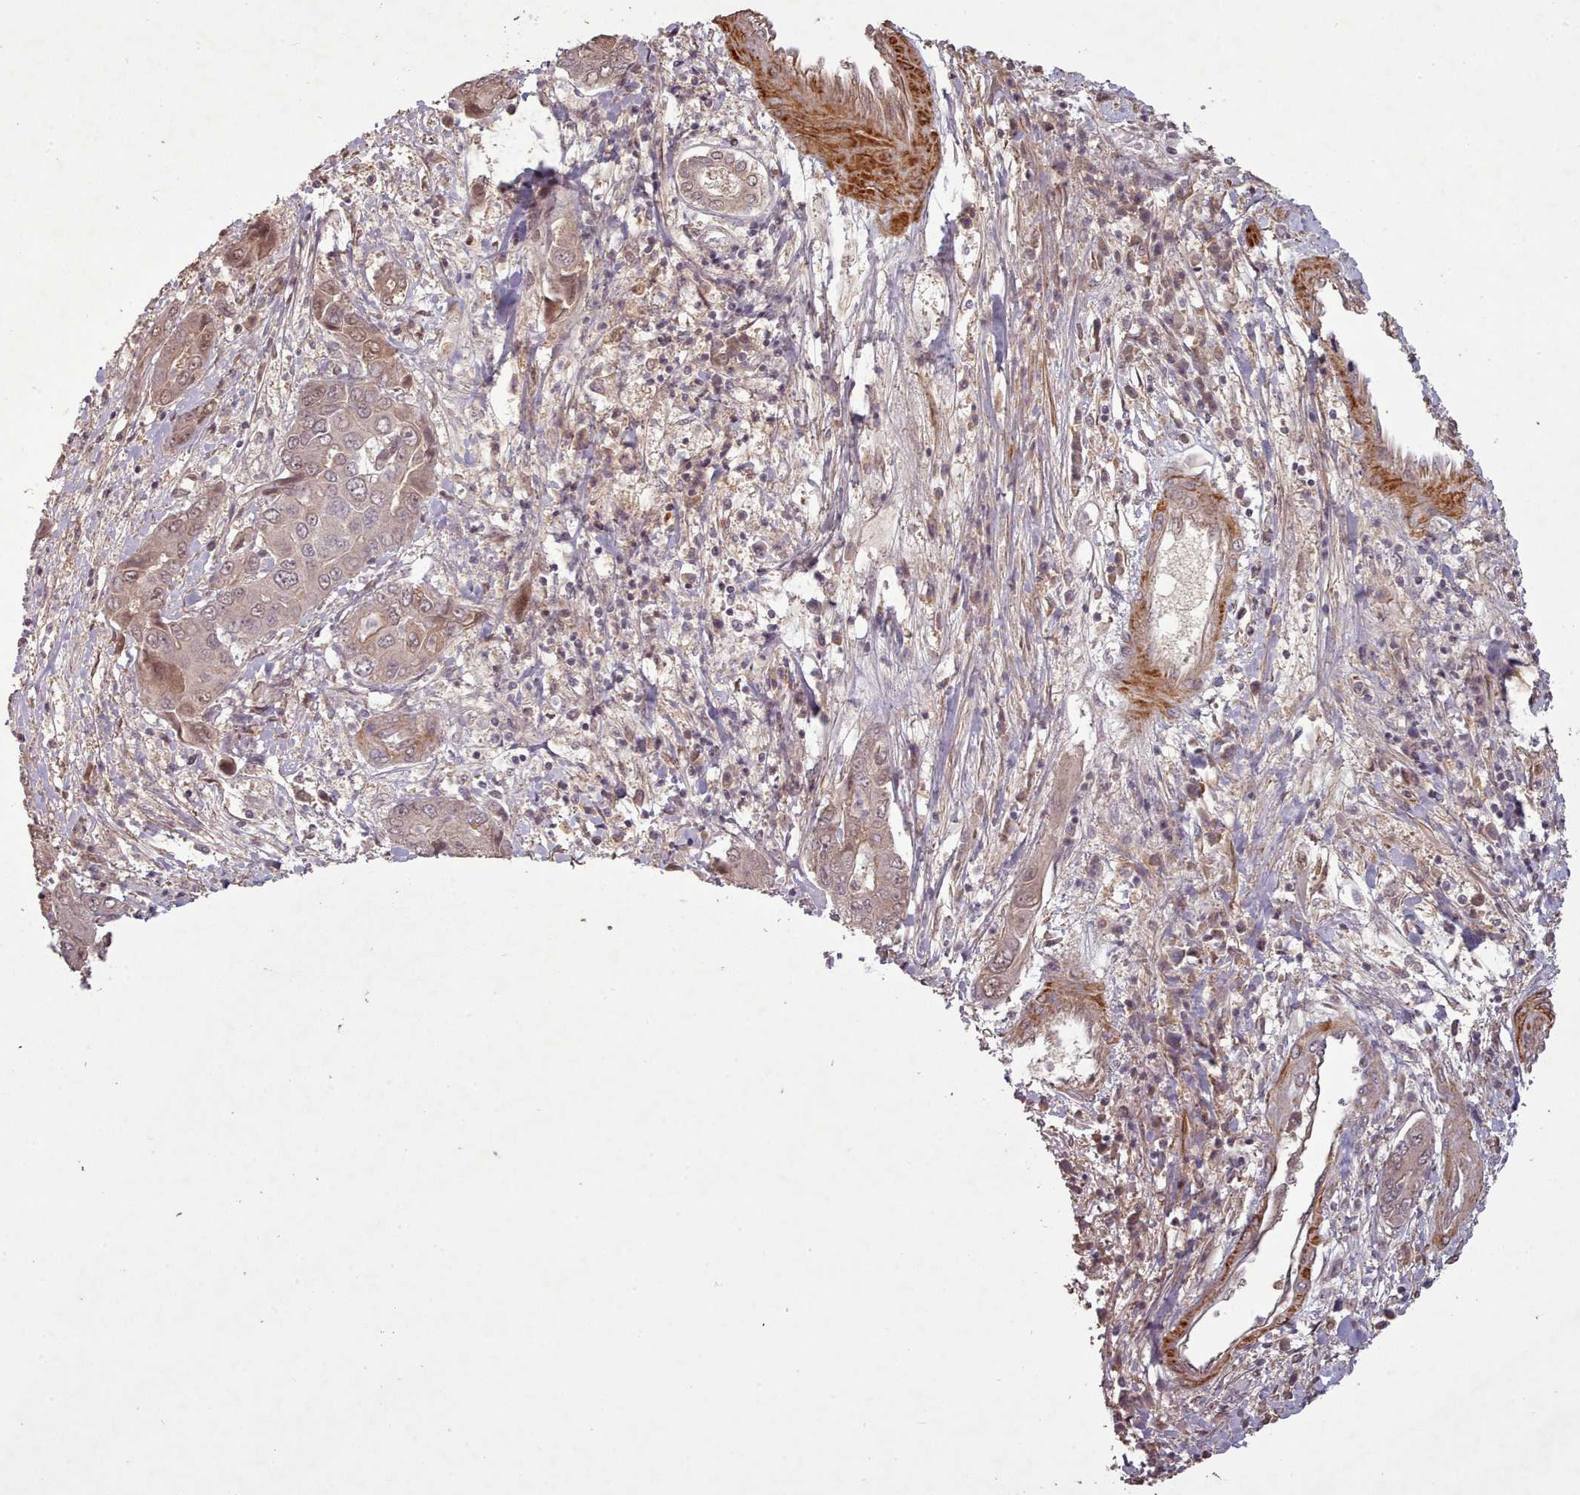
{"staining": {"intensity": "moderate", "quantity": "25%-75%", "location": "cytoplasmic/membranous,nuclear"}, "tissue": "liver cancer", "cell_type": "Tumor cells", "image_type": "cancer", "snomed": [{"axis": "morphology", "description": "Cholangiocarcinoma"}, {"axis": "topography", "description": "Liver"}], "caption": "This photomicrograph exhibits IHC staining of liver cholangiocarcinoma, with medium moderate cytoplasmic/membranous and nuclear expression in approximately 25%-75% of tumor cells.", "gene": "CDC6", "patient": {"sex": "male", "age": 67}}